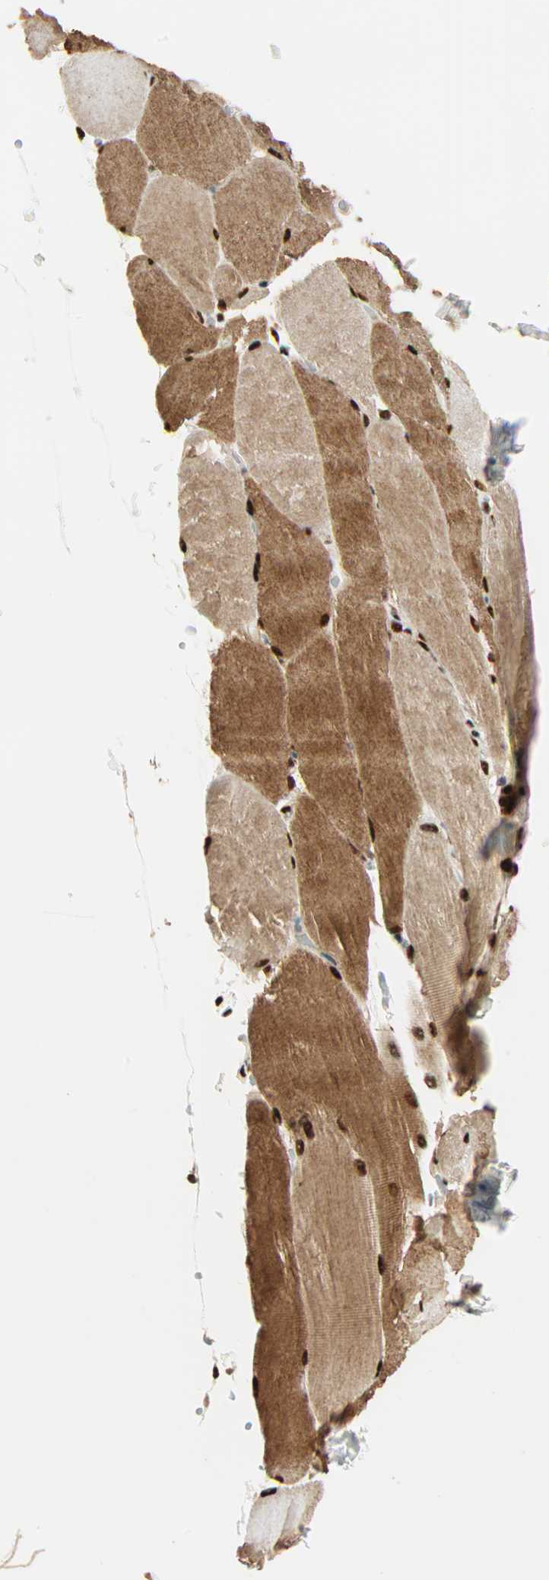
{"staining": {"intensity": "strong", "quantity": ">75%", "location": "cytoplasmic/membranous,nuclear"}, "tissue": "skeletal muscle", "cell_type": "Myocytes", "image_type": "normal", "snomed": [{"axis": "morphology", "description": "Normal tissue, NOS"}, {"axis": "topography", "description": "Skeletal muscle"}, {"axis": "topography", "description": "Parathyroid gland"}], "caption": "Normal skeletal muscle displays strong cytoplasmic/membranous,nuclear positivity in approximately >75% of myocytes The protein of interest is shown in brown color, while the nuclei are stained blue..", "gene": "PNPLA6", "patient": {"sex": "female", "age": 37}}